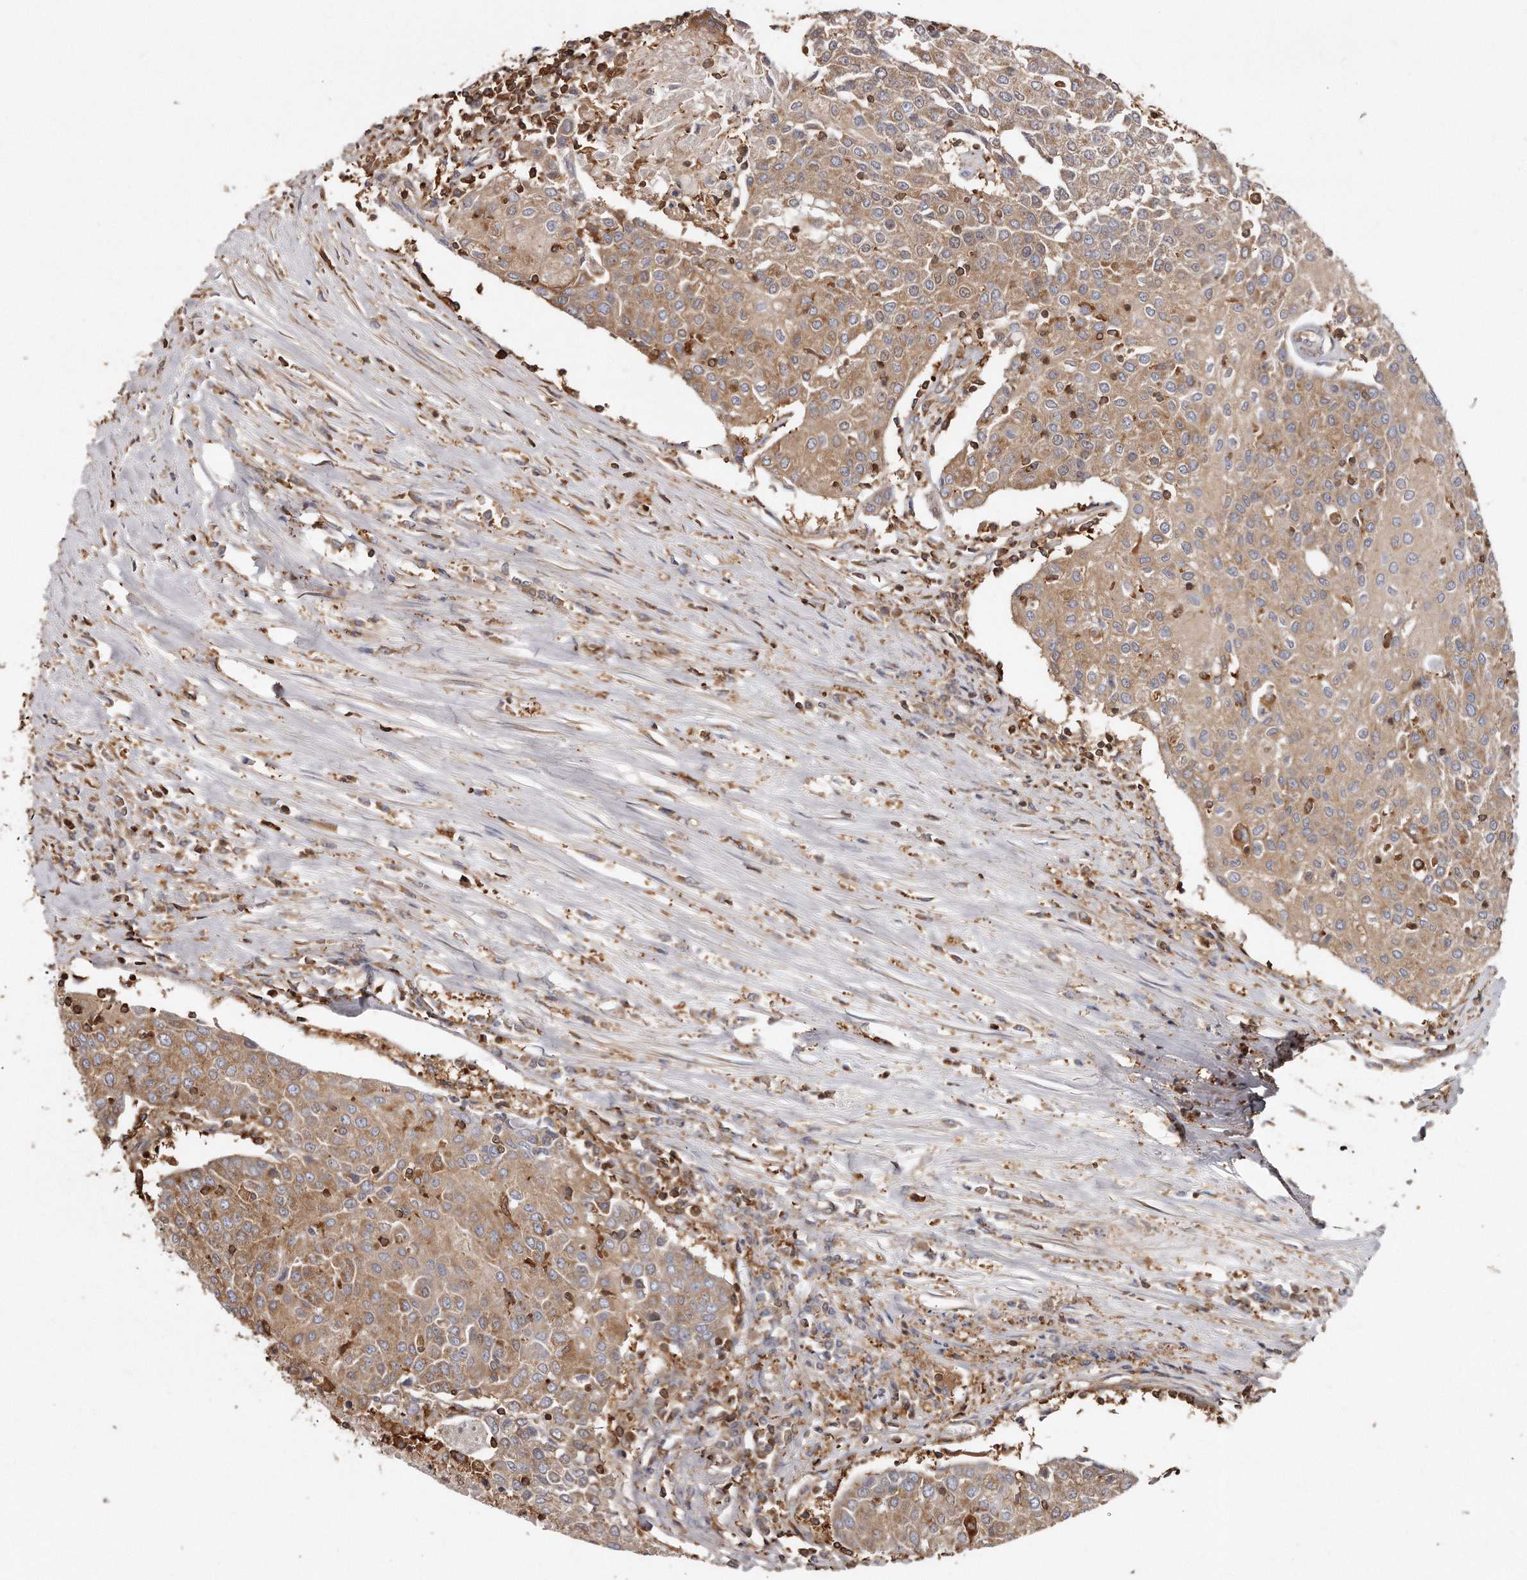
{"staining": {"intensity": "moderate", "quantity": "25%-75%", "location": "cytoplasmic/membranous"}, "tissue": "urothelial cancer", "cell_type": "Tumor cells", "image_type": "cancer", "snomed": [{"axis": "morphology", "description": "Urothelial carcinoma, High grade"}, {"axis": "topography", "description": "Urinary bladder"}], "caption": "An immunohistochemistry (IHC) histopathology image of tumor tissue is shown. Protein staining in brown highlights moderate cytoplasmic/membranous positivity in urothelial carcinoma (high-grade) within tumor cells. (Brightfield microscopy of DAB IHC at high magnification).", "gene": "CAP1", "patient": {"sex": "female", "age": 85}}